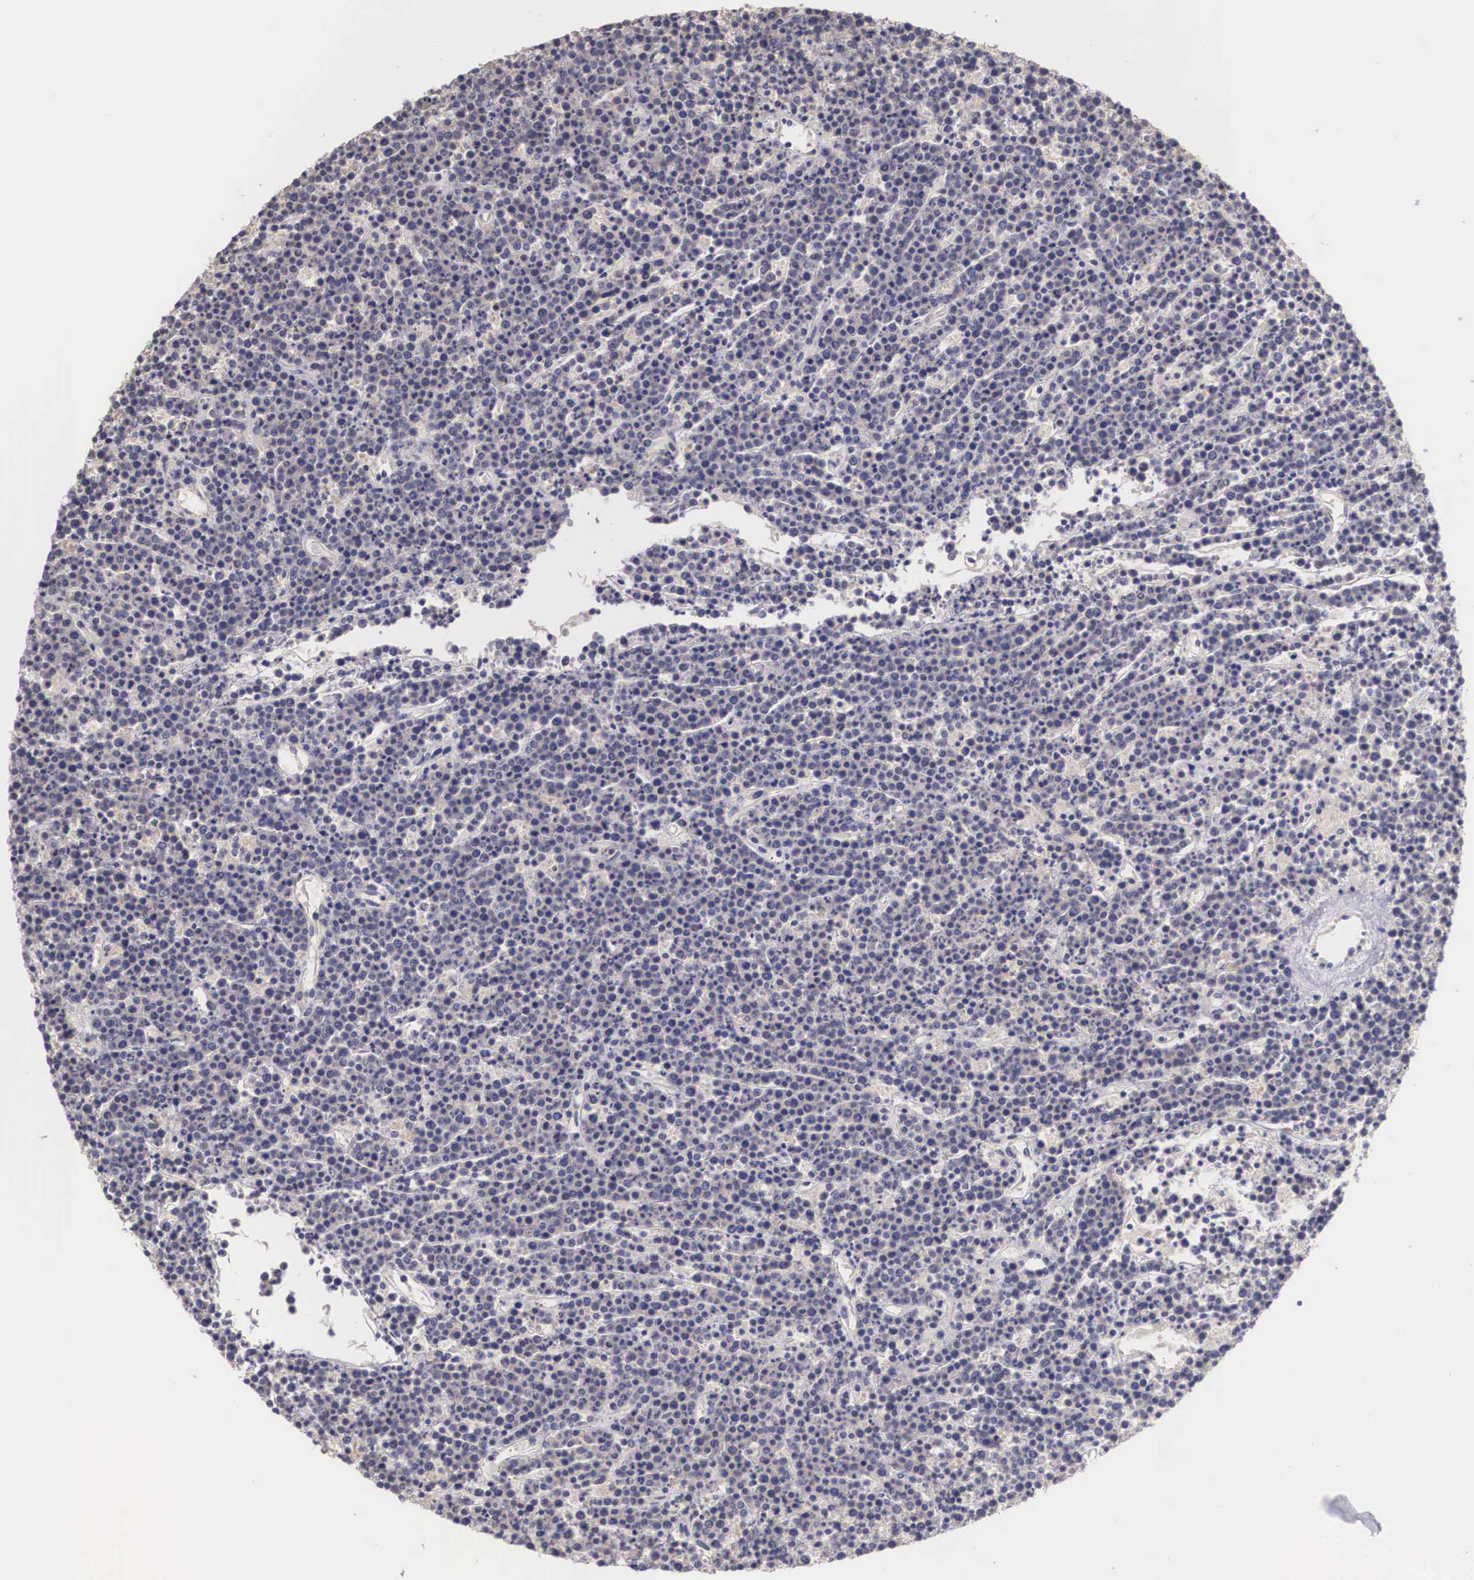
{"staining": {"intensity": "negative", "quantity": "none", "location": "none"}, "tissue": "lymphoma", "cell_type": "Tumor cells", "image_type": "cancer", "snomed": [{"axis": "morphology", "description": "Malignant lymphoma, non-Hodgkin's type, High grade"}, {"axis": "topography", "description": "Ovary"}], "caption": "A photomicrograph of human lymphoma is negative for staining in tumor cells.", "gene": "ENOX2", "patient": {"sex": "female", "age": 56}}